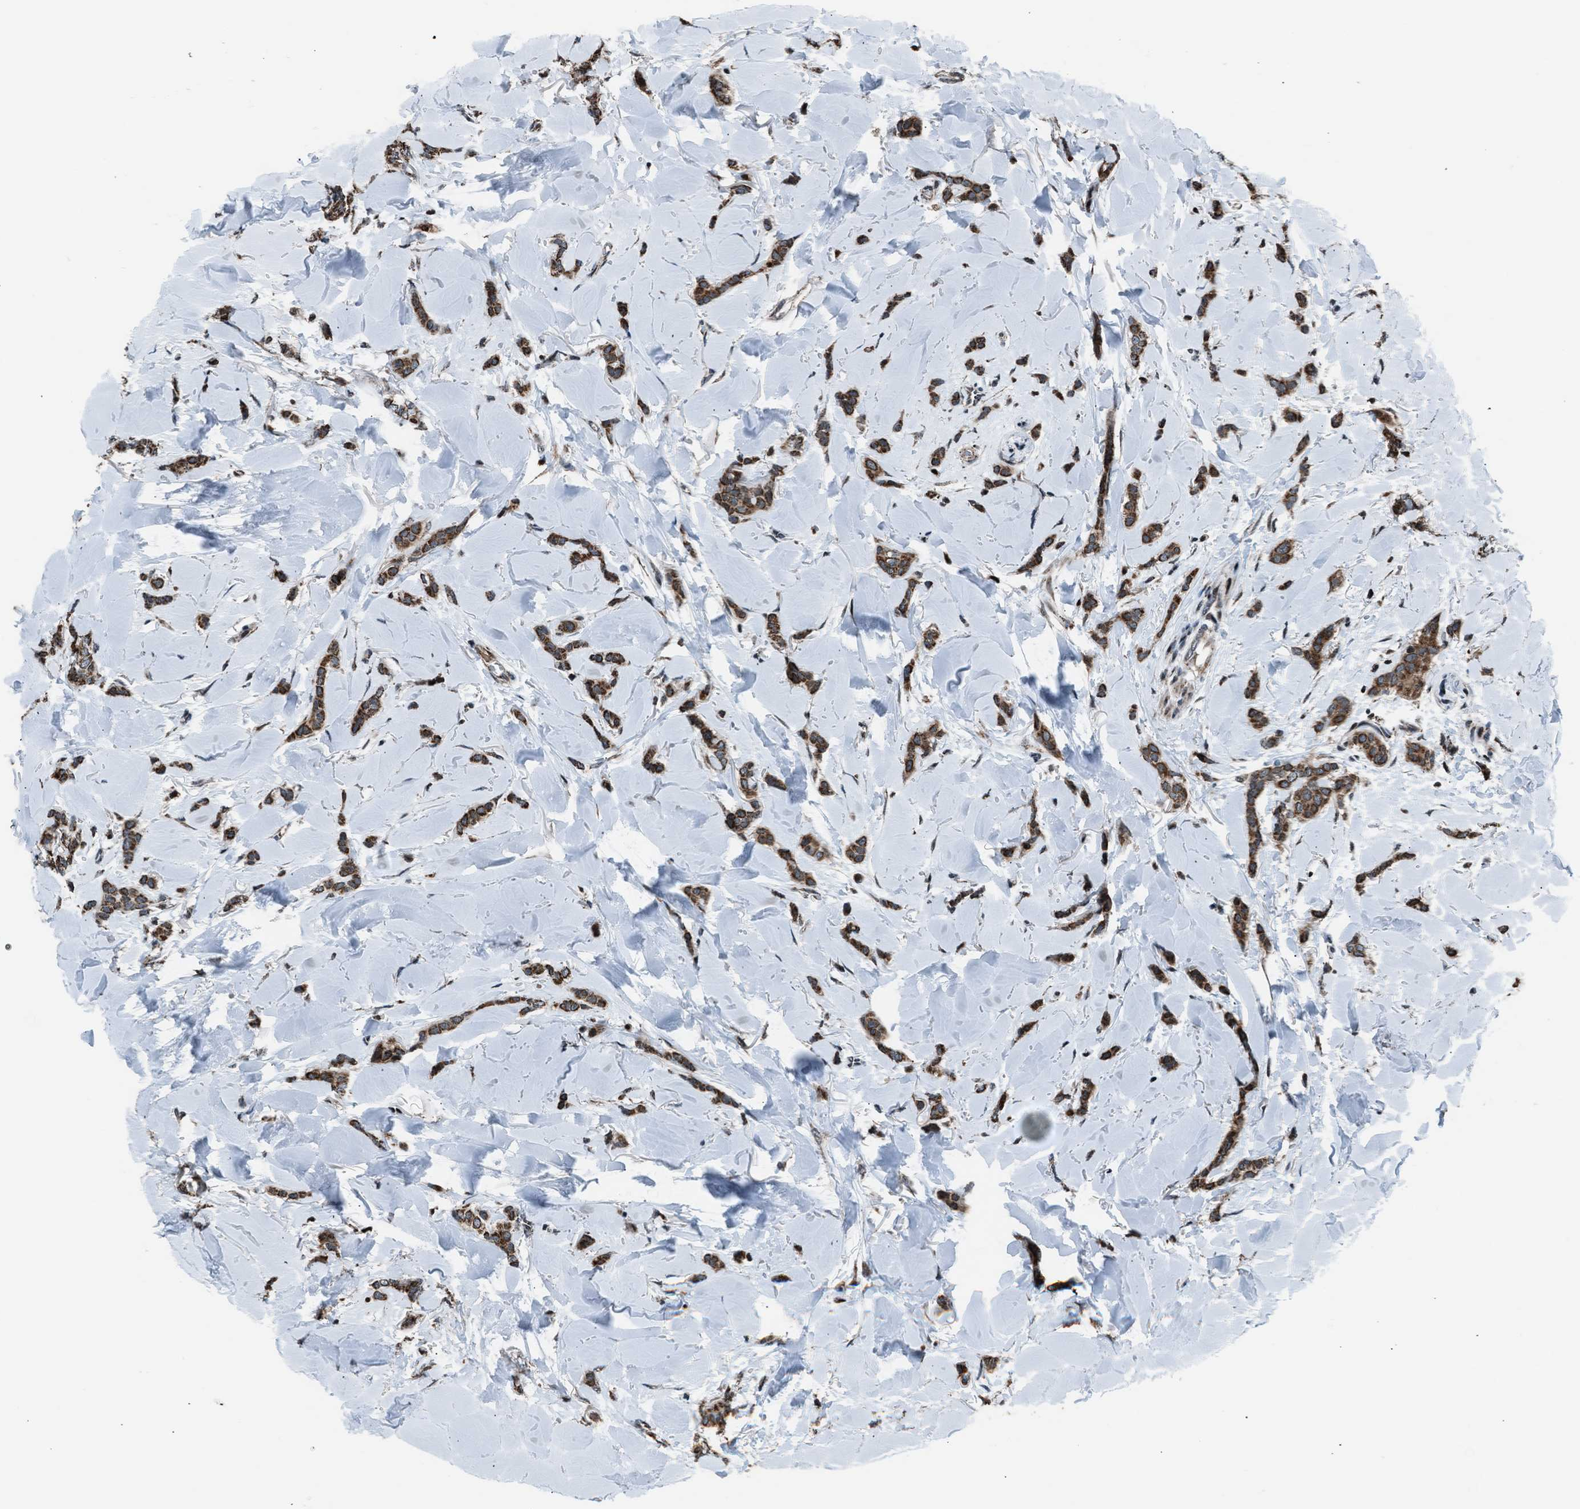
{"staining": {"intensity": "moderate", "quantity": ">75%", "location": "cytoplasmic/membranous"}, "tissue": "breast cancer", "cell_type": "Tumor cells", "image_type": "cancer", "snomed": [{"axis": "morphology", "description": "Lobular carcinoma"}, {"axis": "topography", "description": "Skin"}, {"axis": "topography", "description": "Breast"}], "caption": "Protein staining reveals moderate cytoplasmic/membranous positivity in approximately >75% of tumor cells in lobular carcinoma (breast). The staining is performed using DAB brown chromogen to label protein expression. The nuclei are counter-stained blue using hematoxylin.", "gene": "MORC3", "patient": {"sex": "female", "age": 46}}